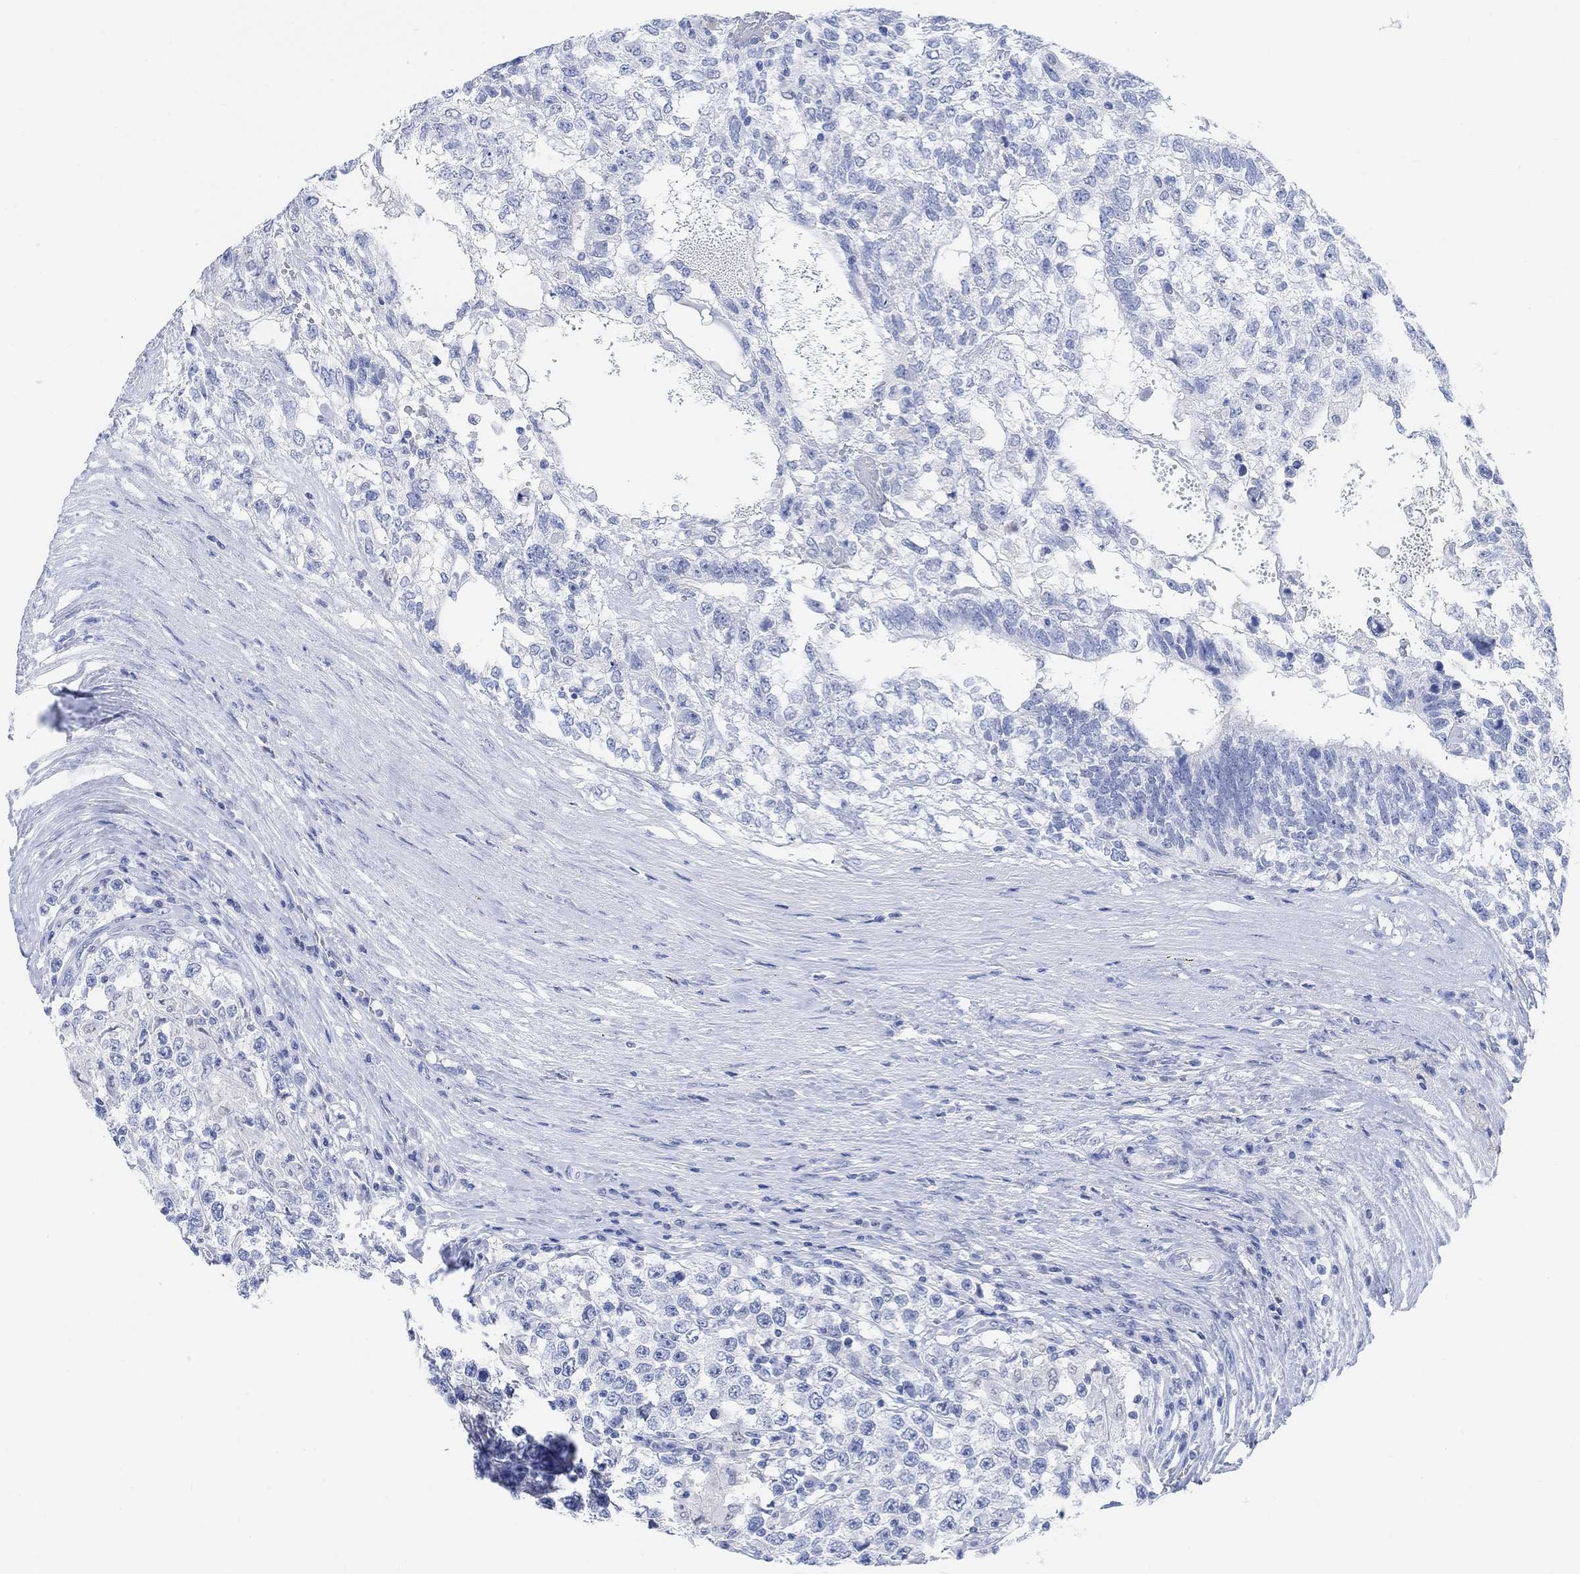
{"staining": {"intensity": "negative", "quantity": "none", "location": "none"}, "tissue": "testis cancer", "cell_type": "Tumor cells", "image_type": "cancer", "snomed": [{"axis": "morphology", "description": "Seminoma, NOS"}, {"axis": "morphology", "description": "Carcinoma, Embryonal, NOS"}, {"axis": "topography", "description": "Testis"}], "caption": "This is an IHC micrograph of testis embryonal carcinoma. There is no staining in tumor cells.", "gene": "ENO4", "patient": {"sex": "male", "age": 41}}